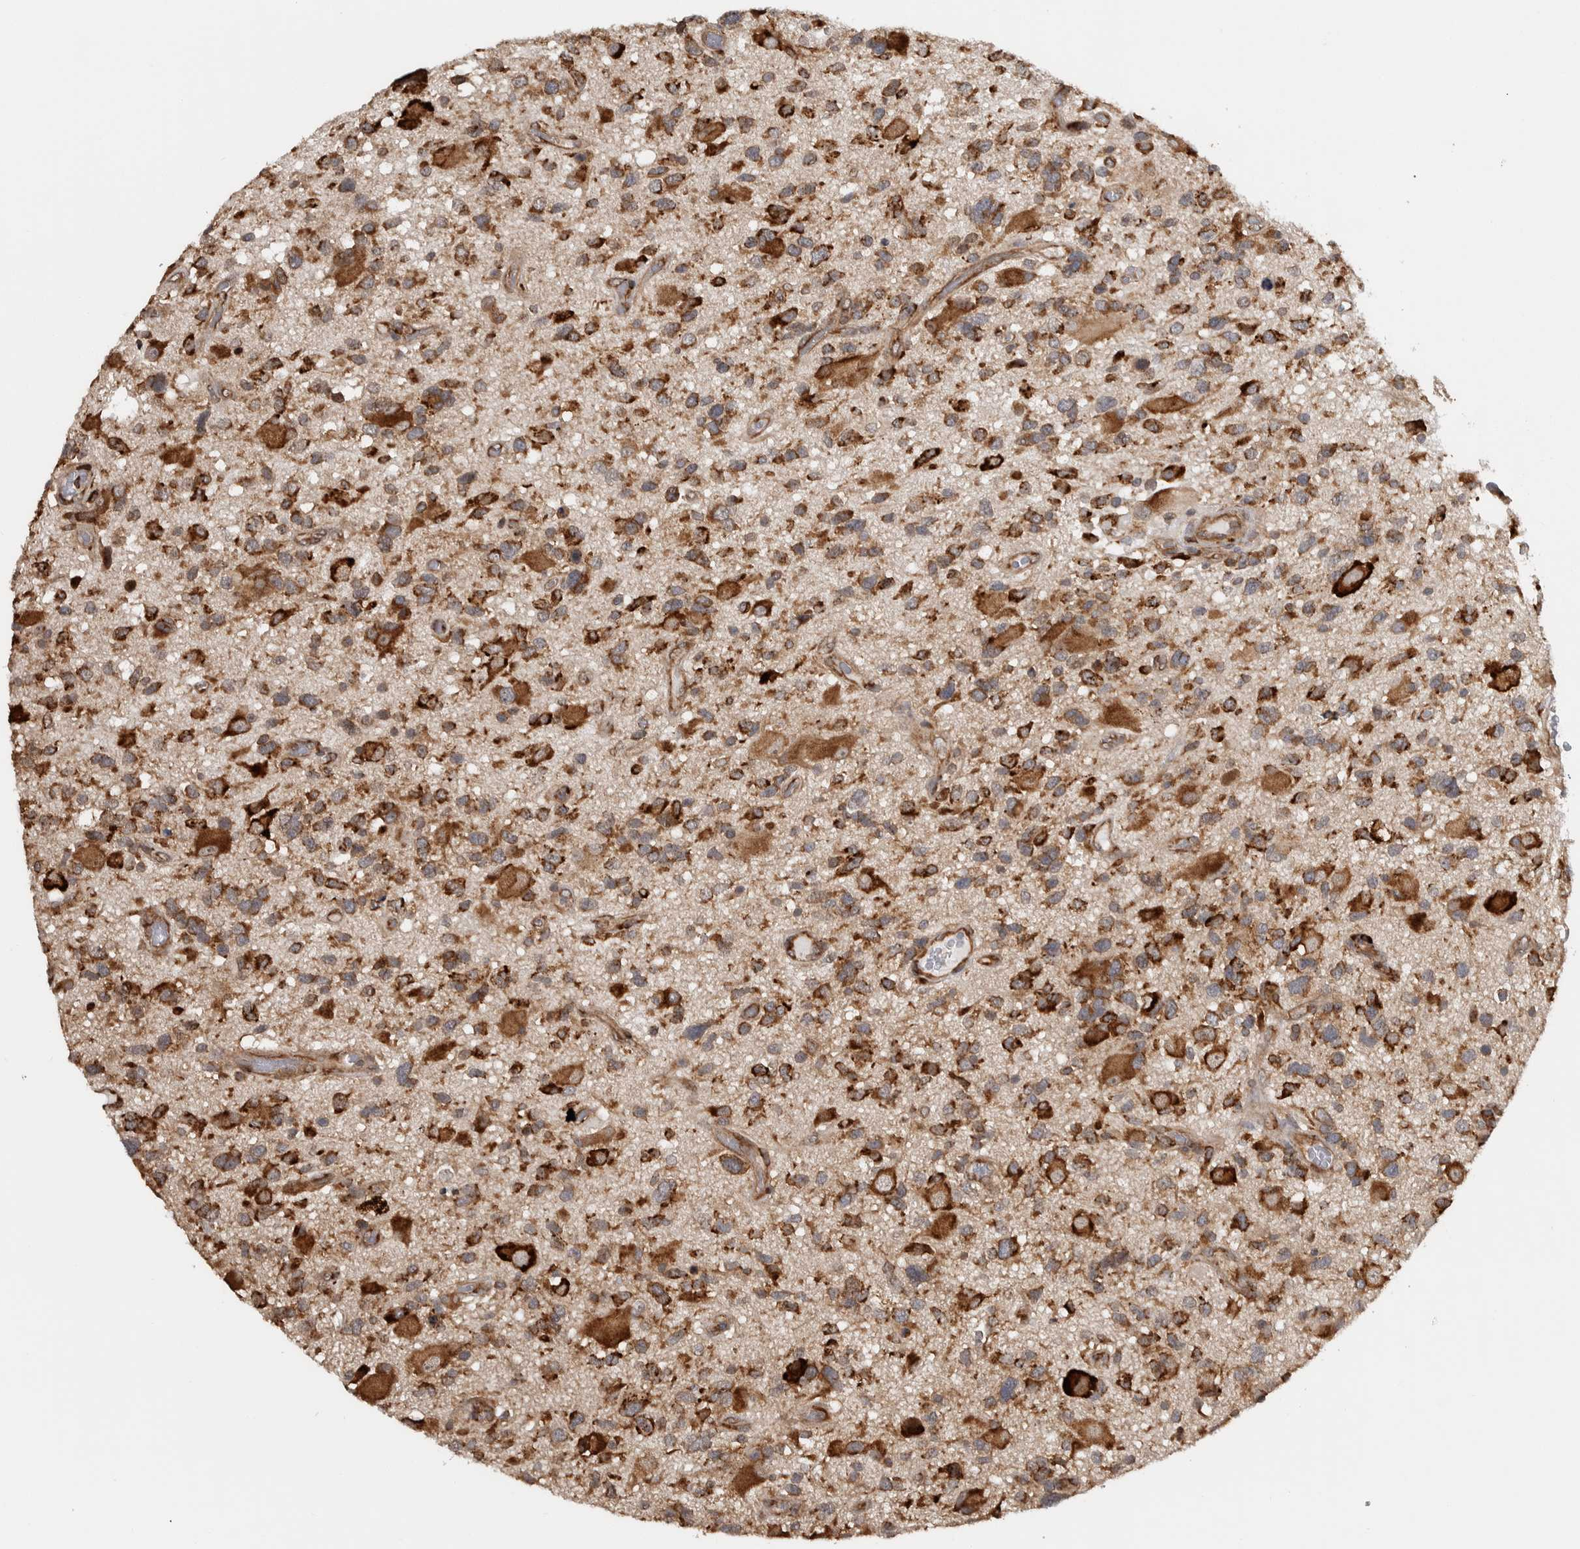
{"staining": {"intensity": "moderate", "quantity": ">75%", "location": "cytoplasmic/membranous"}, "tissue": "glioma", "cell_type": "Tumor cells", "image_type": "cancer", "snomed": [{"axis": "morphology", "description": "Glioma, malignant, High grade"}, {"axis": "topography", "description": "Brain"}], "caption": "This is a micrograph of IHC staining of glioma, which shows moderate expression in the cytoplasmic/membranous of tumor cells.", "gene": "EIF3H", "patient": {"sex": "male", "age": 33}}